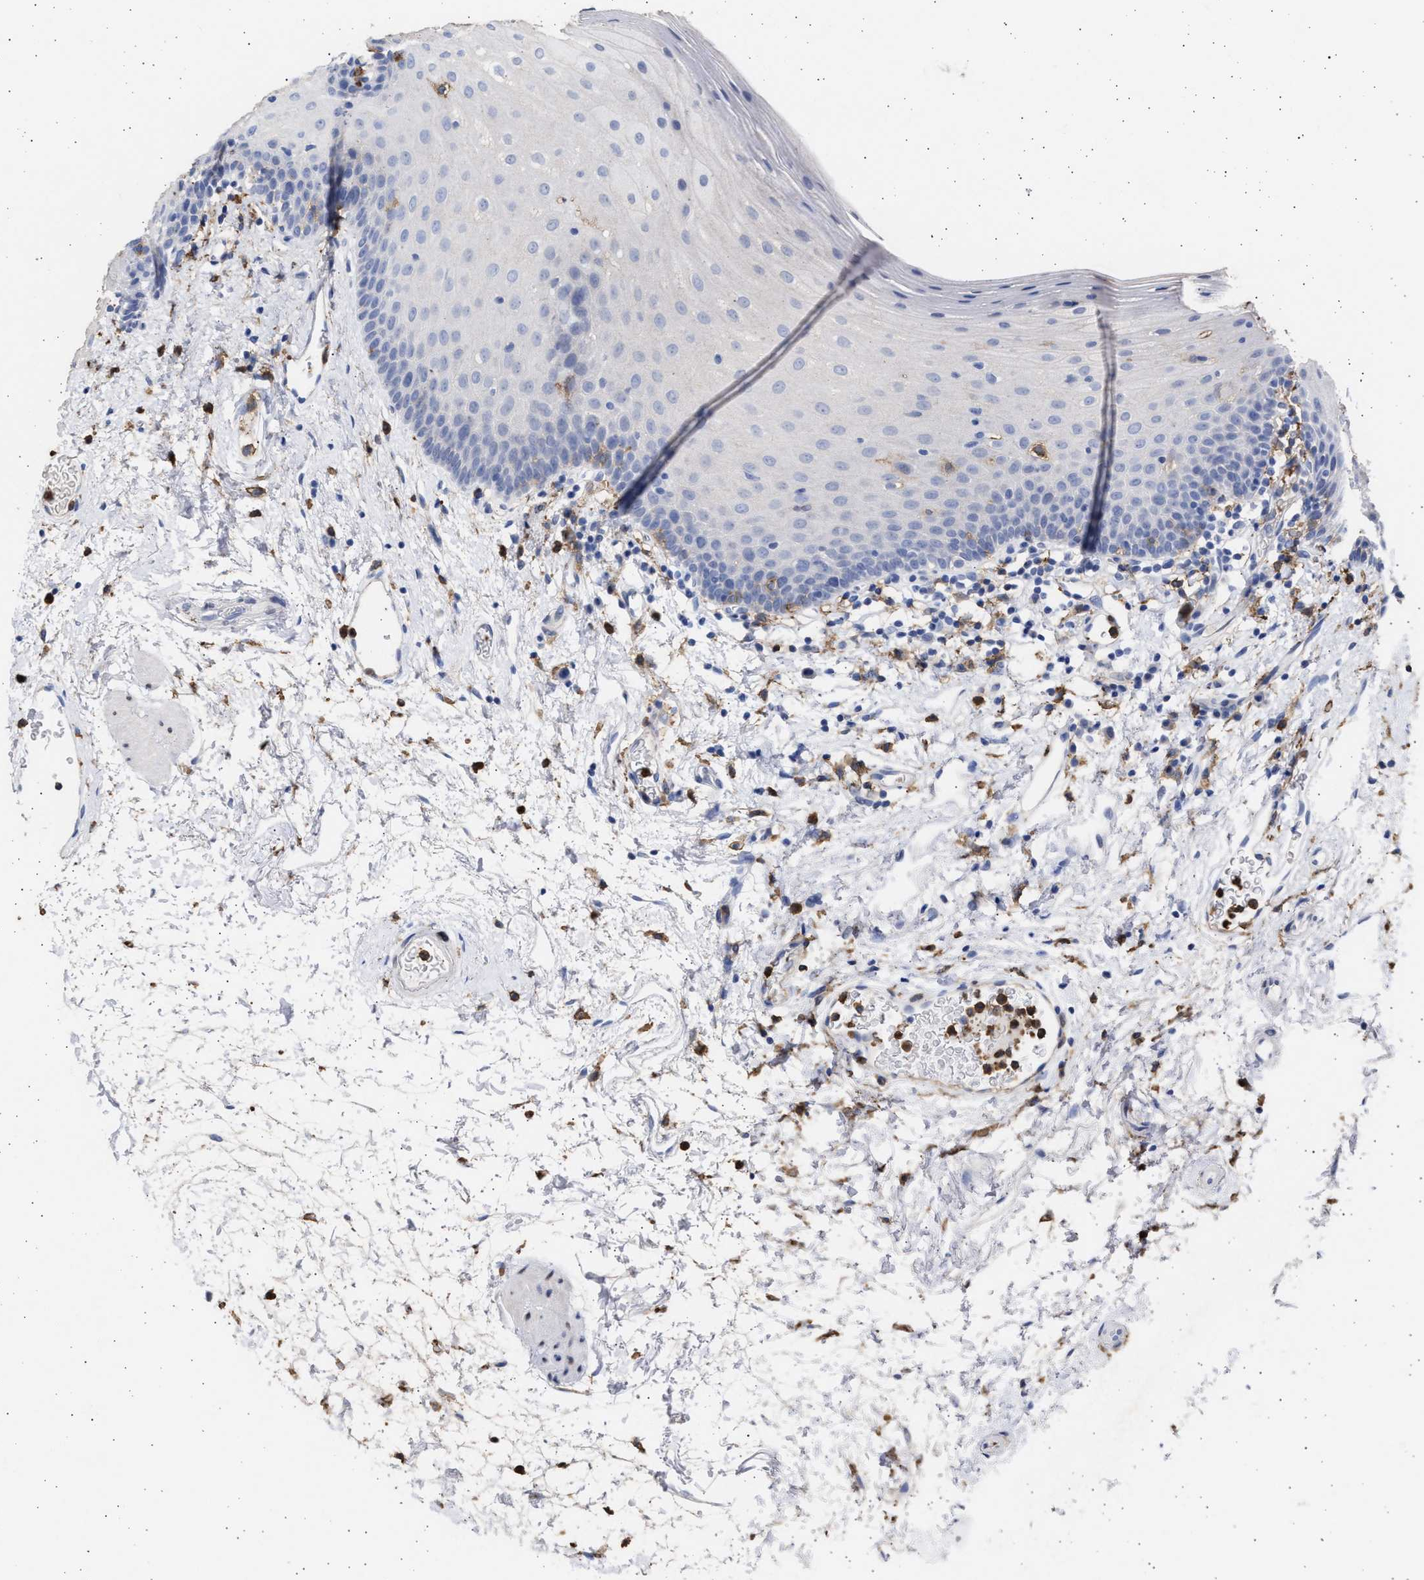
{"staining": {"intensity": "negative", "quantity": "none", "location": "none"}, "tissue": "oral mucosa", "cell_type": "Squamous epithelial cells", "image_type": "normal", "snomed": [{"axis": "morphology", "description": "Normal tissue, NOS"}, {"axis": "topography", "description": "Oral tissue"}], "caption": "Squamous epithelial cells show no significant expression in normal oral mucosa. (Immunohistochemistry (ihc), brightfield microscopy, high magnification).", "gene": "FCER1A", "patient": {"sex": "male", "age": 66}}